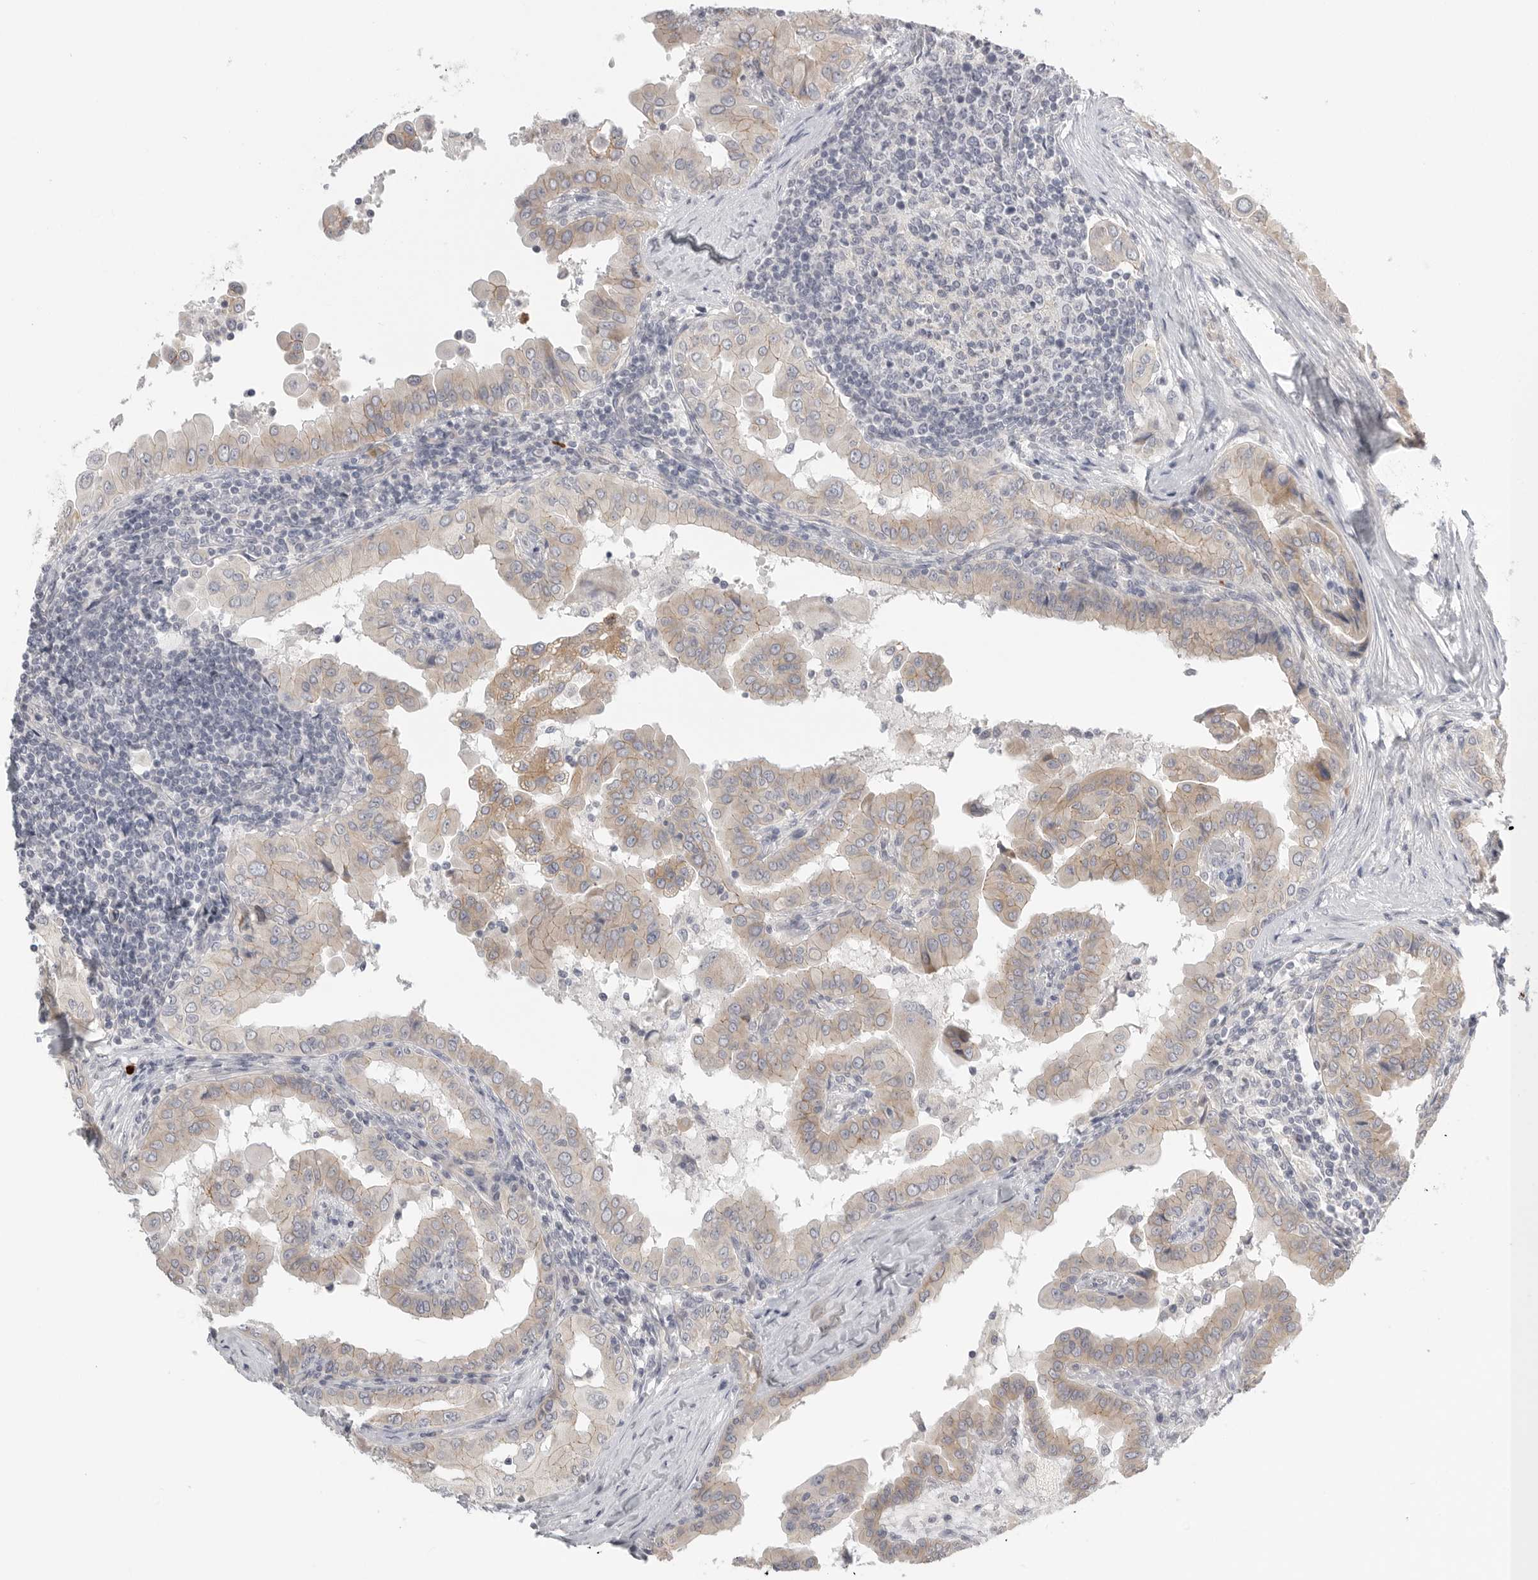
{"staining": {"intensity": "weak", "quantity": "<25%", "location": "cytoplasmic/membranous"}, "tissue": "thyroid cancer", "cell_type": "Tumor cells", "image_type": "cancer", "snomed": [{"axis": "morphology", "description": "Papillary adenocarcinoma, NOS"}, {"axis": "topography", "description": "Thyroid gland"}], "caption": "A micrograph of human thyroid cancer (papillary adenocarcinoma) is negative for staining in tumor cells. (Stains: DAB immunohistochemistry (IHC) with hematoxylin counter stain, Microscopy: brightfield microscopy at high magnification).", "gene": "STAB2", "patient": {"sex": "male", "age": 33}}